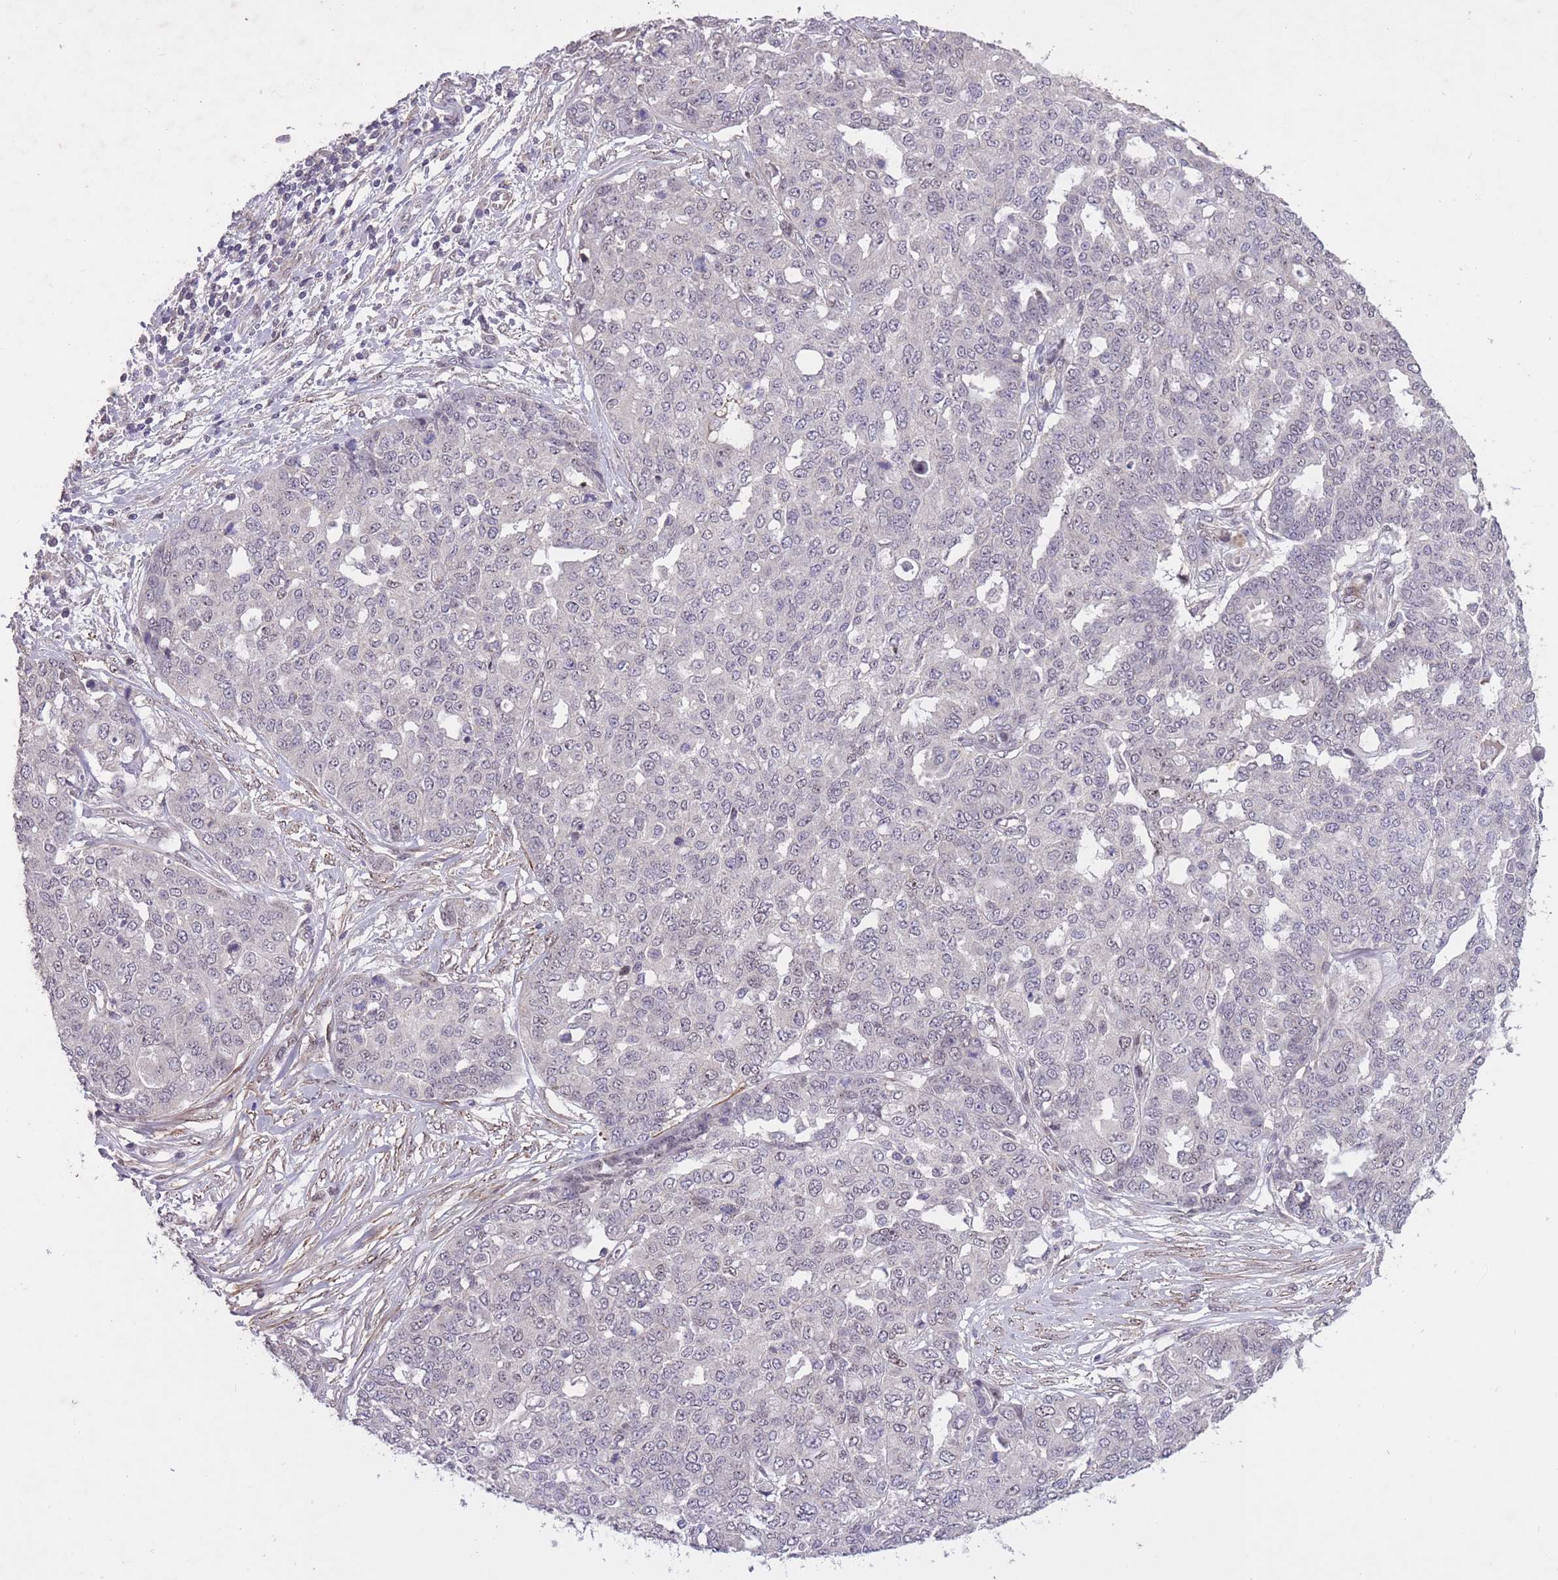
{"staining": {"intensity": "negative", "quantity": "none", "location": "none"}, "tissue": "ovarian cancer", "cell_type": "Tumor cells", "image_type": "cancer", "snomed": [{"axis": "morphology", "description": "Cystadenocarcinoma, serous, NOS"}, {"axis": "topography", "description": "Soft tissue"}, {"axis": "topography", "description": "Ovary"}], "caption": "Tumor cells are negative for brown protein staining in serous cystadenocarcinoma (ovarian).", "gene": "CBX6", "patient": {"sex": "female", "age": 57}}